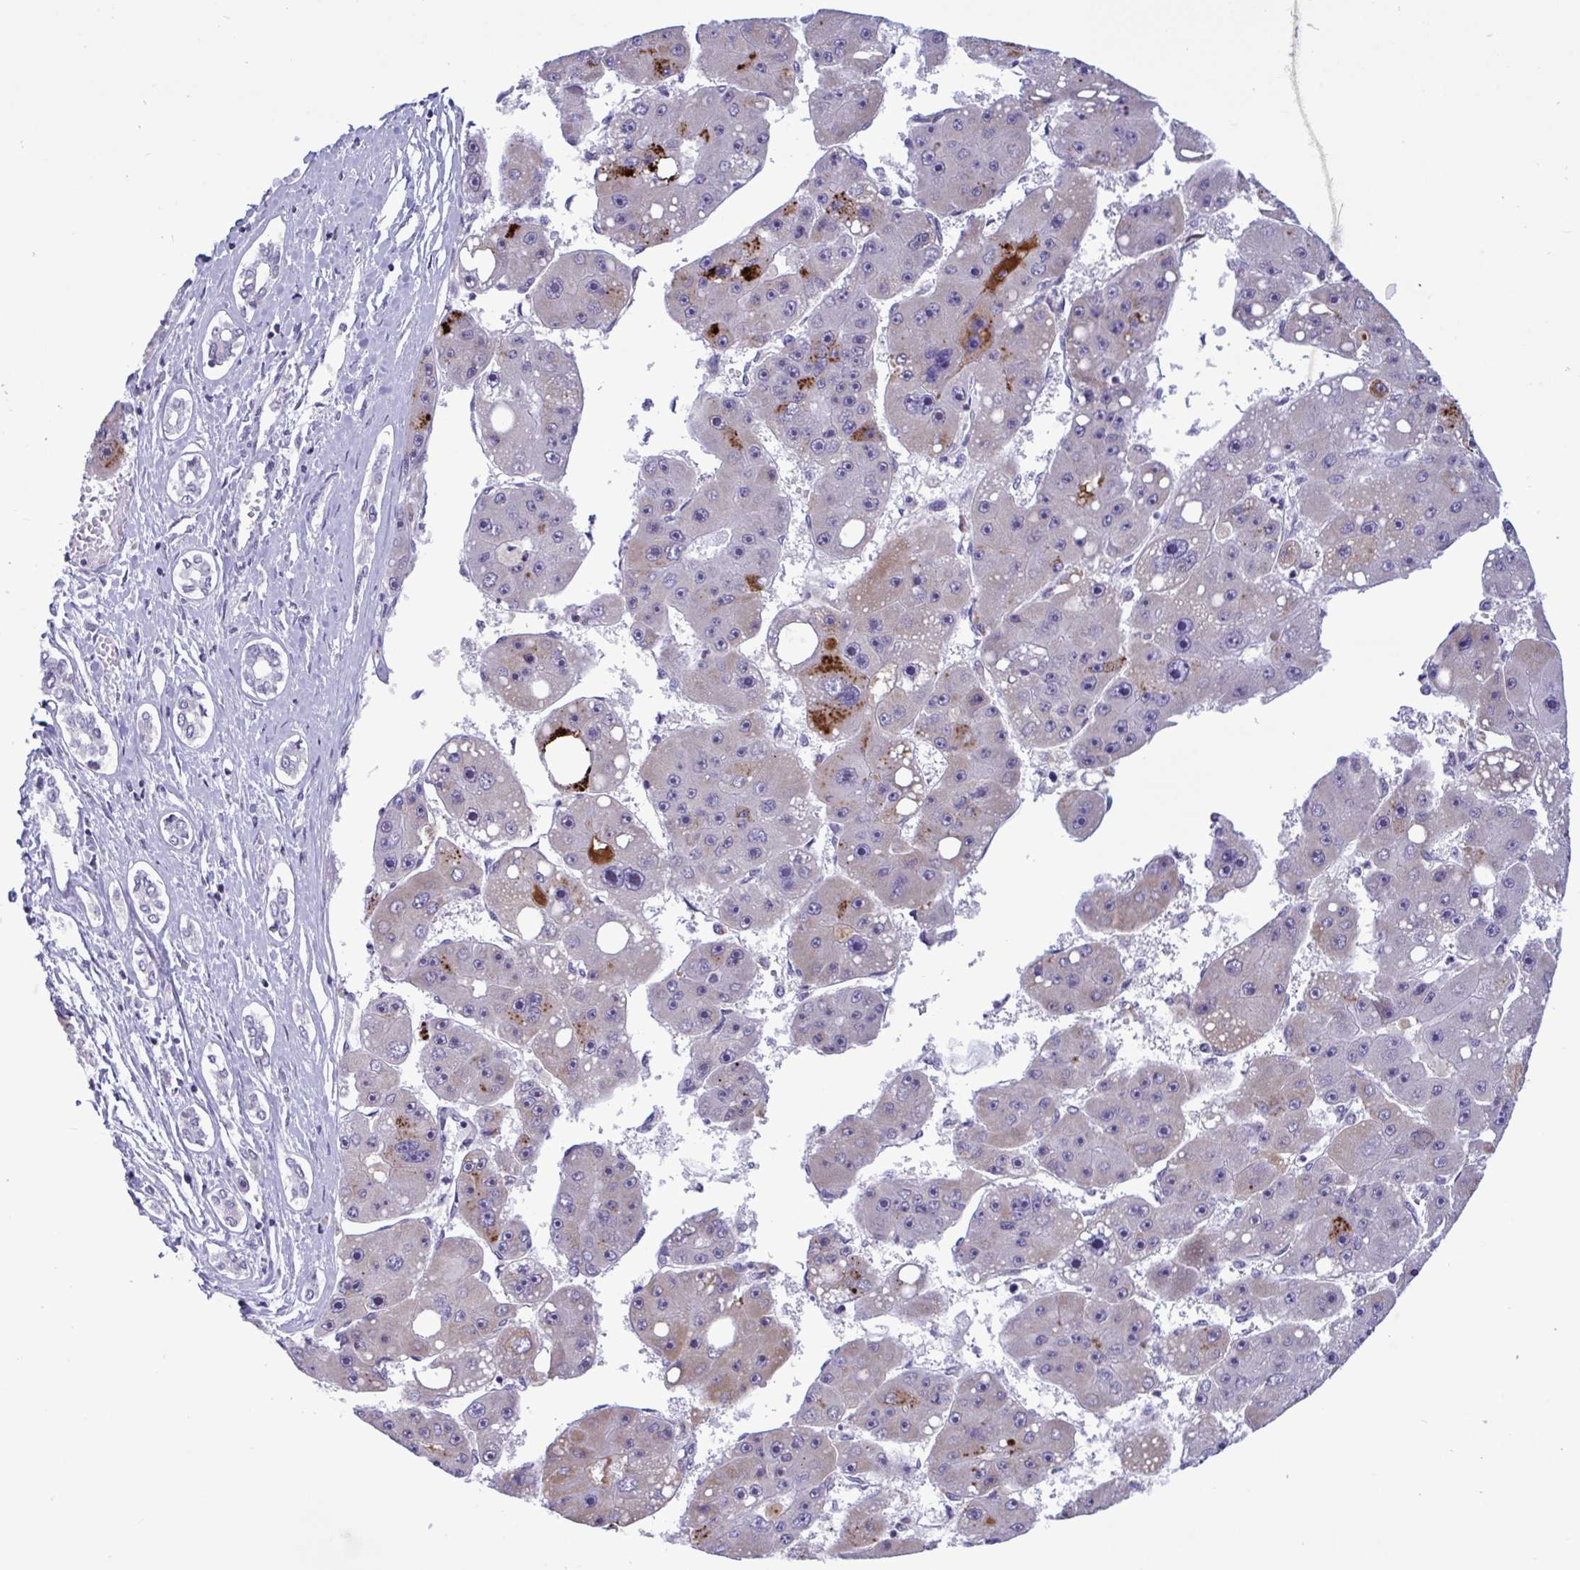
{"staining": {"intensity": "moderate", "quantity": "<25%", "location": "cytoplasmic/membranous"}, "tissue": "liver cancer", "cell_type": "Tumor cells", "image_type": "cancer", "snomed": [{"axis": "morphology", "description": "Carcinoma, Hepatocellular, NOS"}, {"axis": "topography", "description": "Liver"}], "caption": "IHC image of neoplastic tissue: liver hepatocellular carcinoma stained using immunohistochemistry demonstrates low levels of moderate protein expression localized specifically in the cytoplasmic/membranous of tumor cells, appearing as a cytoplasmic/membranous brown color.", "gene": "DOCK11", "patient": {"sex": "female", "age": 61}}